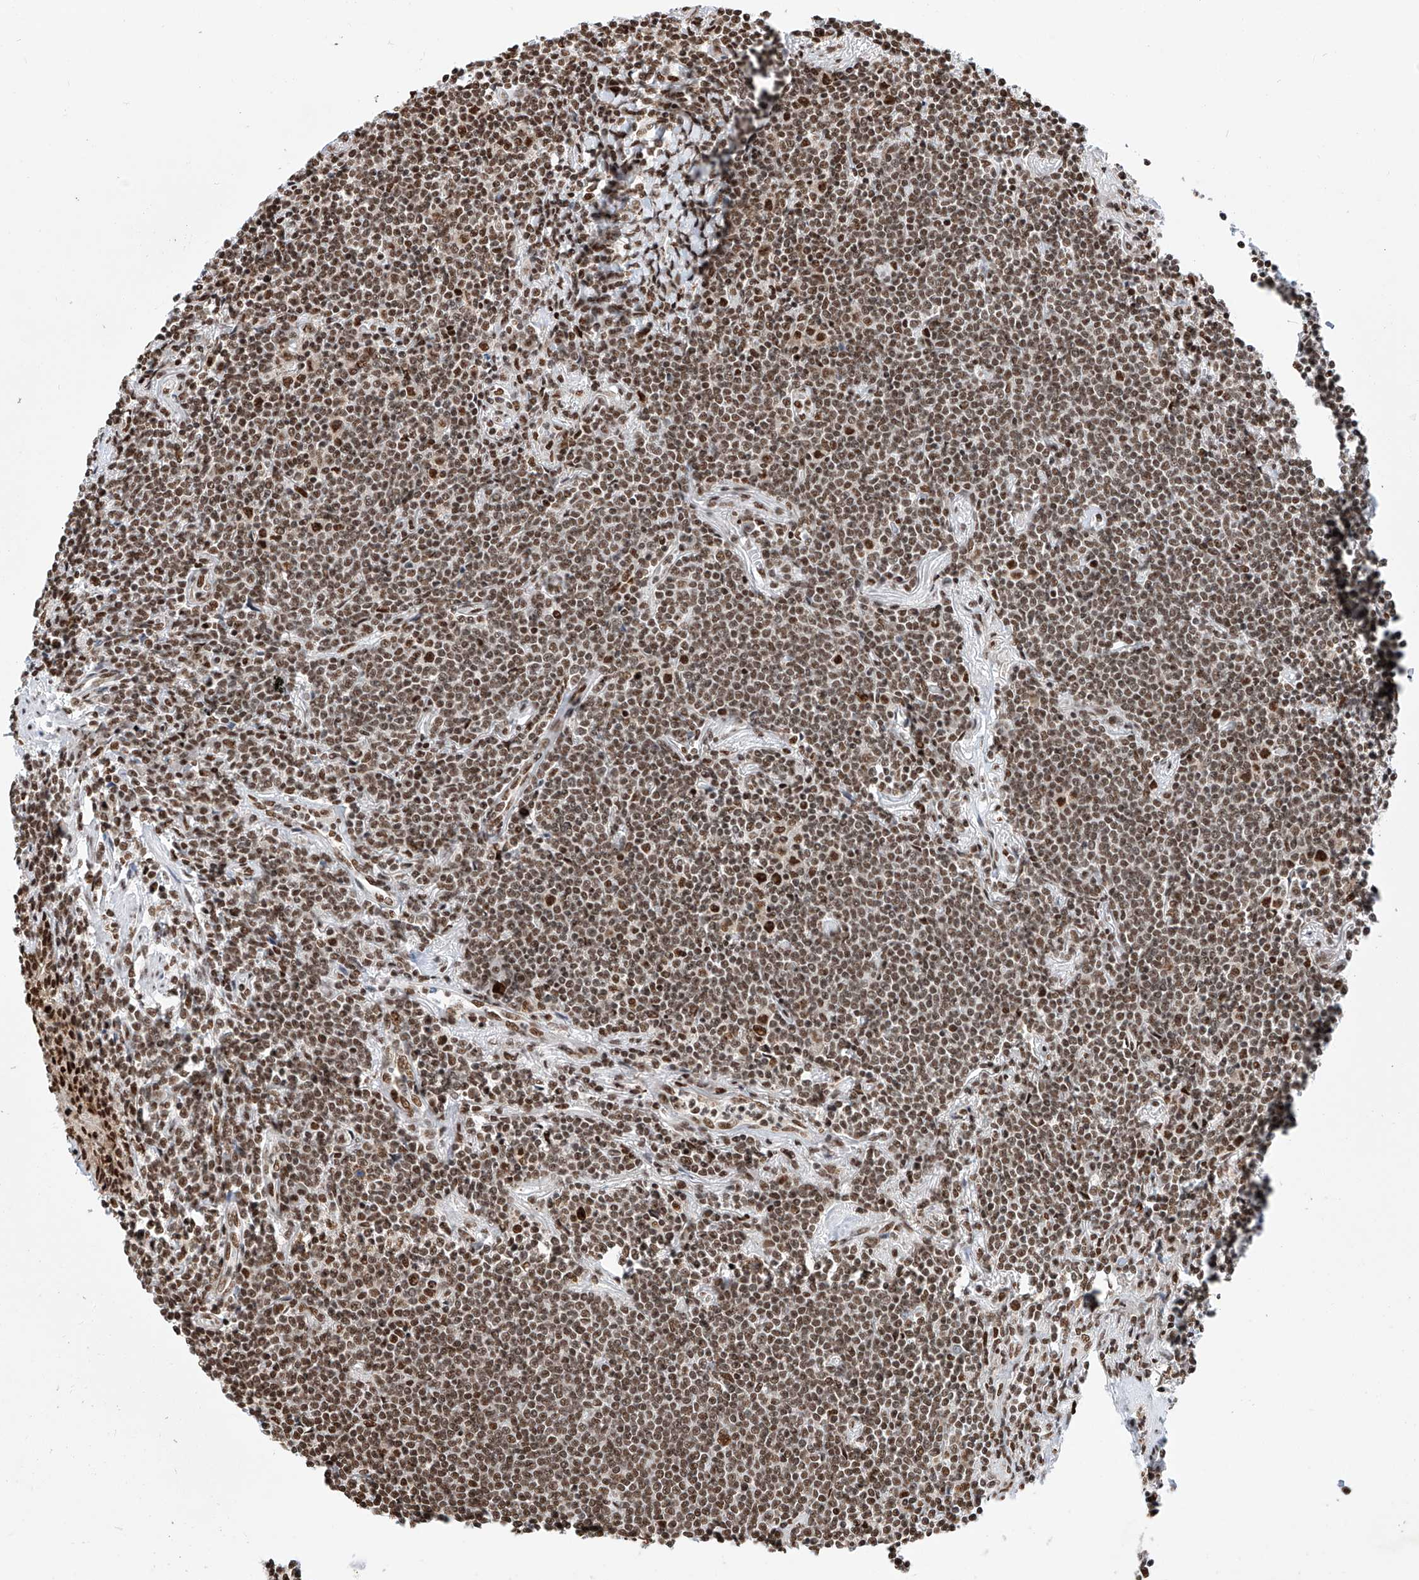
{"staining": {"intensity": "moderate", "quantity": ">75%", "location": "nuclear"}, "tissue": "lymphoma", "cell_type": "Tumor cells", "image_type": "cancer", "snomed": [{"axis": "morphology", "description": "Malignant lymphoma, non-Hodgkin's type, Low grade"}, {"axis": "topography", "description": "Lung"}], "caption": "About >75% of tumor cells in human low-grade malignant lymphoma, non-Hodgkin's type display moderate nuclear protein expression as visualized by brown immunohistochemical staining.", "gene": "SRSF6", "patient": {"sex": "female", "age": 71}}